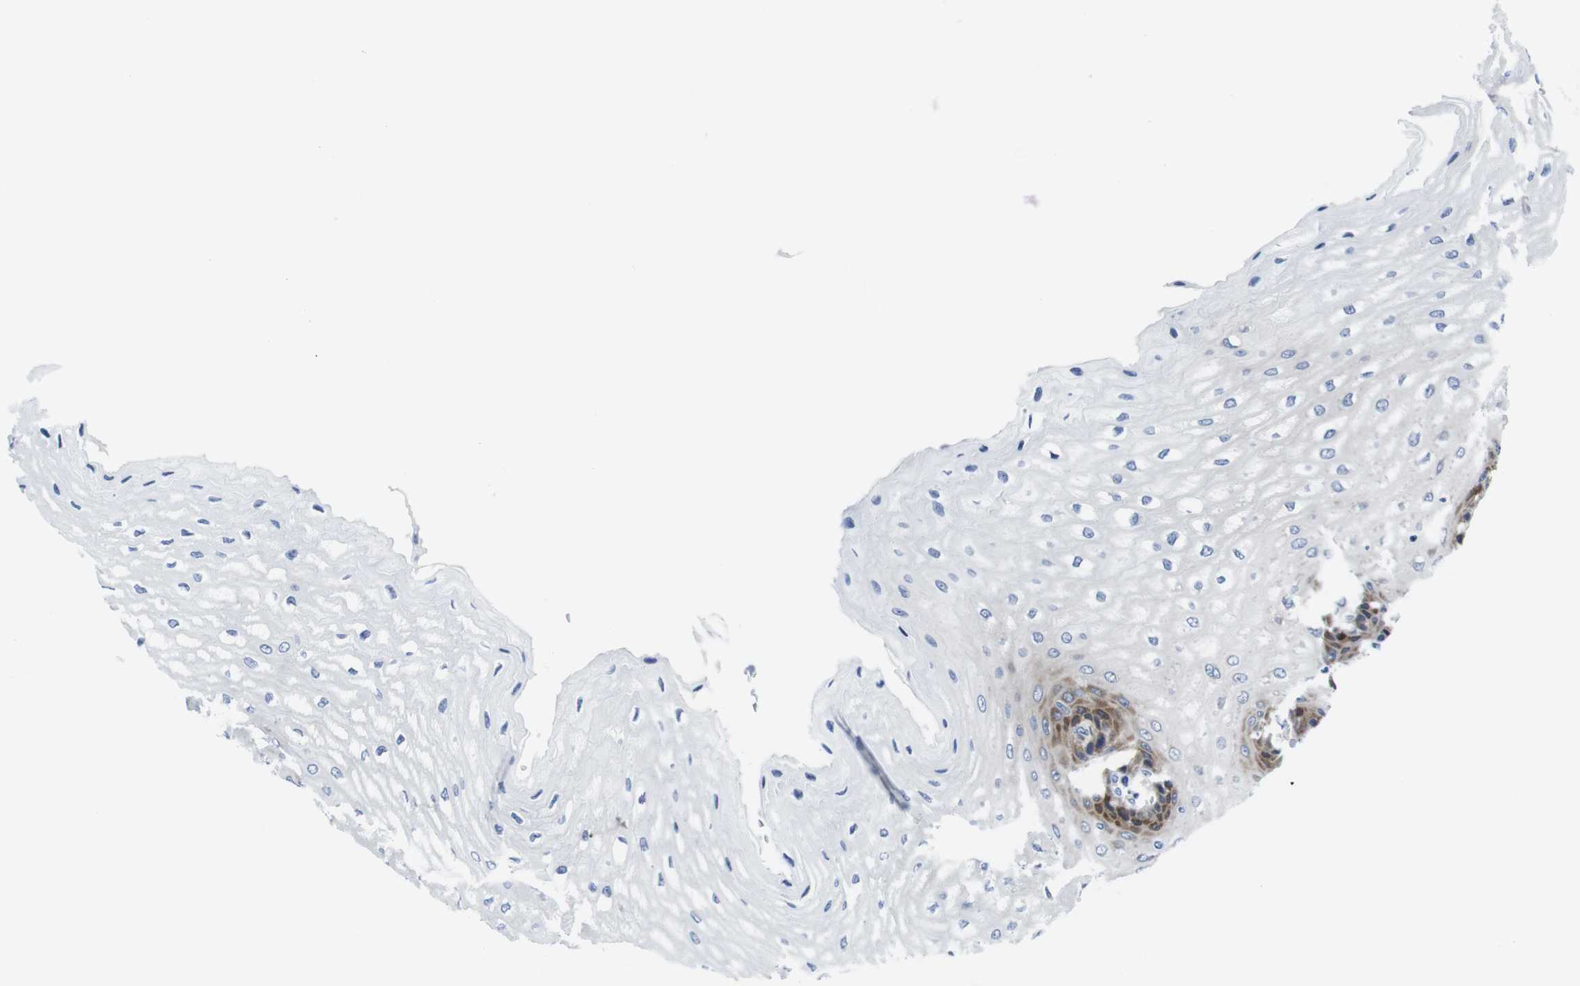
{"staining": {"intensity": "strong", "quantity": "<25%", "location": "cytoplasmic/membranous"}, "tissue": "esophagus", "cell_type": "Squamous epithelial cells", "image_type": "normal", "snomed": [{"axis": "morphology", "description": "Normal tissue, NOS"}, {"axis": "topography", "description": "Esophagus"}], "caption": "Immunohistochemistry (IHC) of benign human esophagus reveals medium levels of strong cytoplasmic/membranous staining in about <25% of squamous epithelial cells. The staining was performed using DAB, with brown indicating positive protein expression. Nuclei are stained blue with hematoxylin.", "gene": "EIF4A1", "patient": {"sex": "male", "age": 54}}